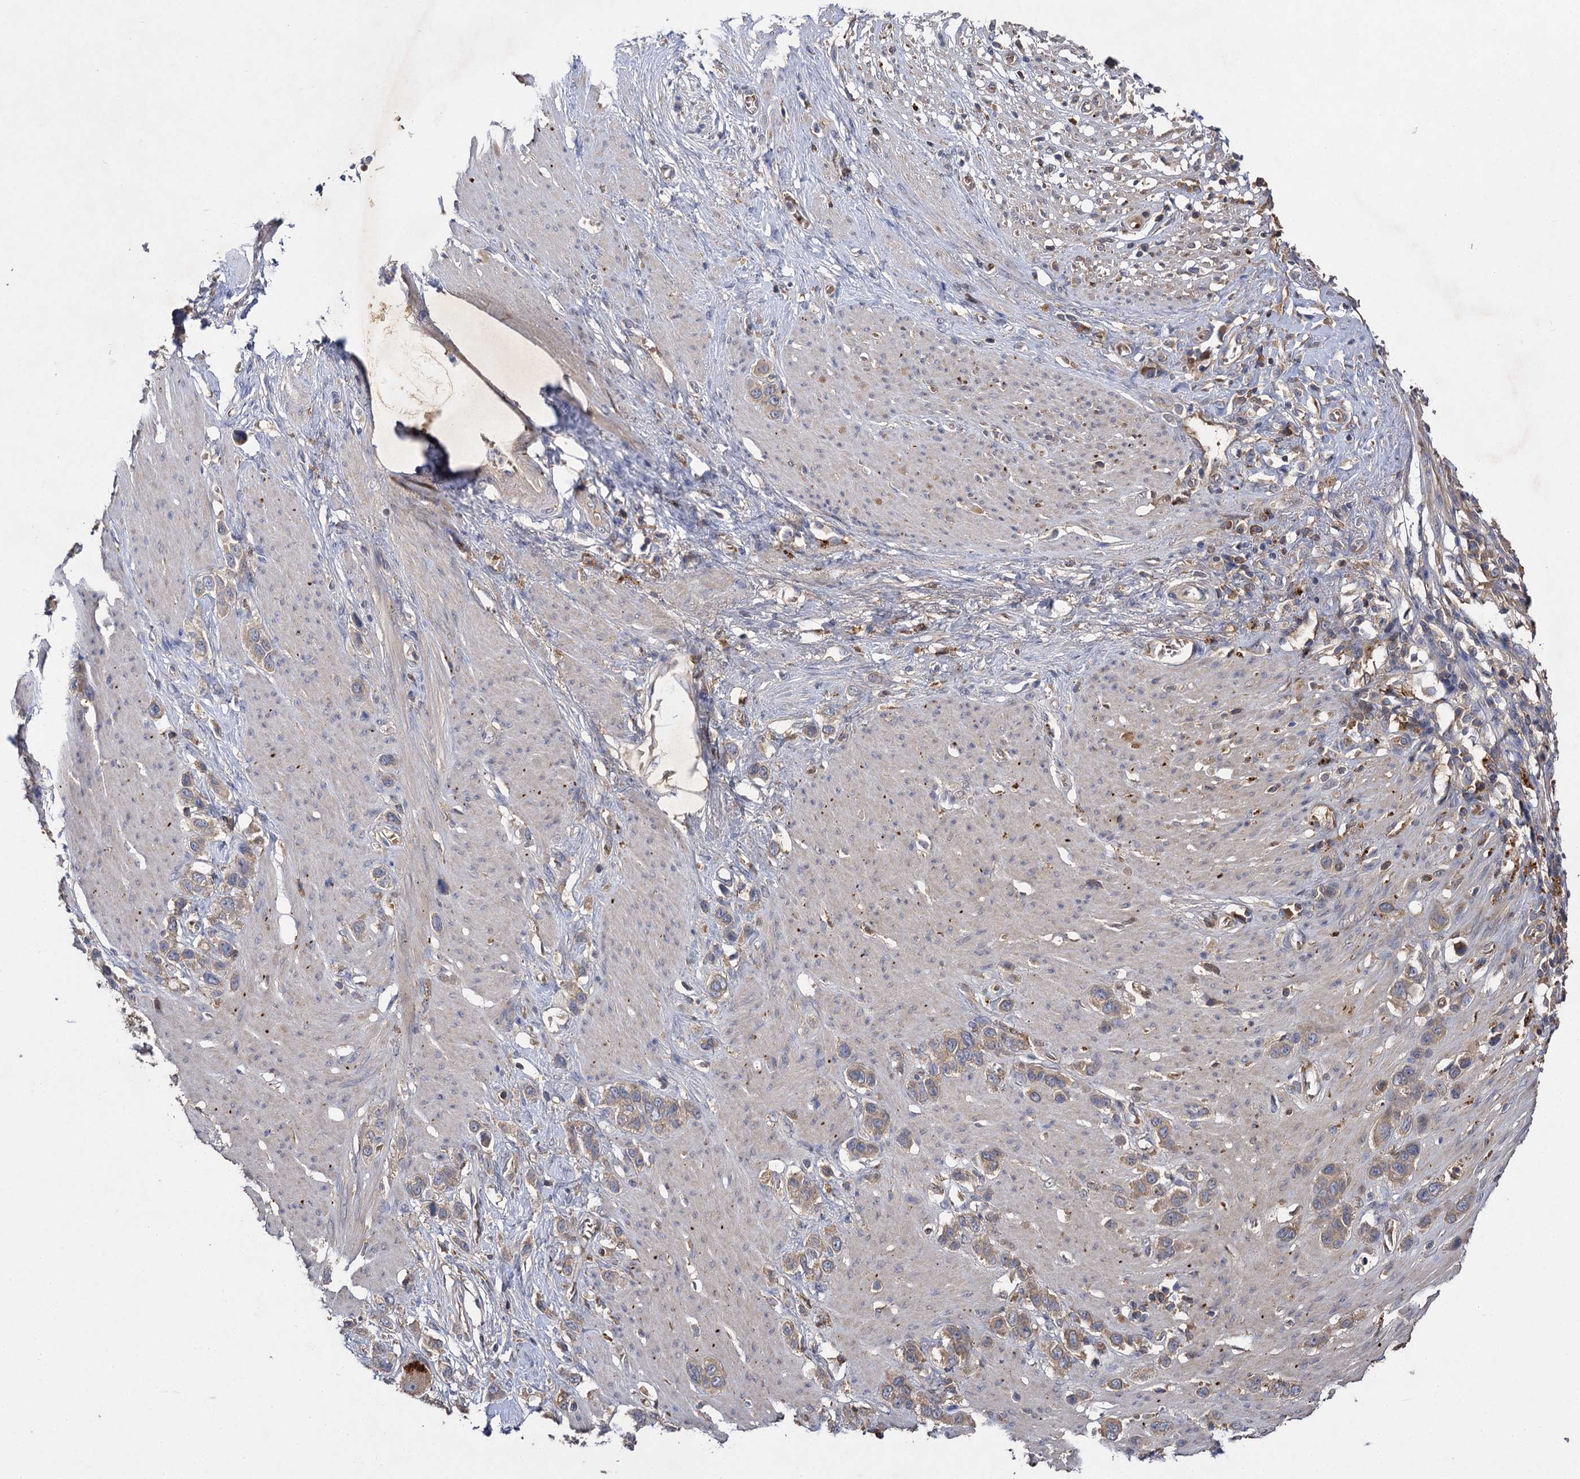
{"staining": {"intensity": "weak", "quantity": ">75%", "location": "cytoplasmic/membranous"}, "tissue": "stomach cancer", "cell_type": "Tumor cells", "image_type": "cancer", "snomed": [{"axis": "morphology", "description": "Adenocarcinoma, NOS"}, {"axis": "morphology", "description": "Adenocarcinoma, High grade"}, {"axis": "topography", "description": "Stomach, upper"}, {"axis": "topography", "description": "Stomach, lower"}], "caption": "A photomicrograph of human stomach cancer (adenocarcinoma) stained for a protein shows weak cytoplasmic/membranous brown staining in tumor cells.", "gene": "USP50", "patient": {"sex": "female", "age": 65}}